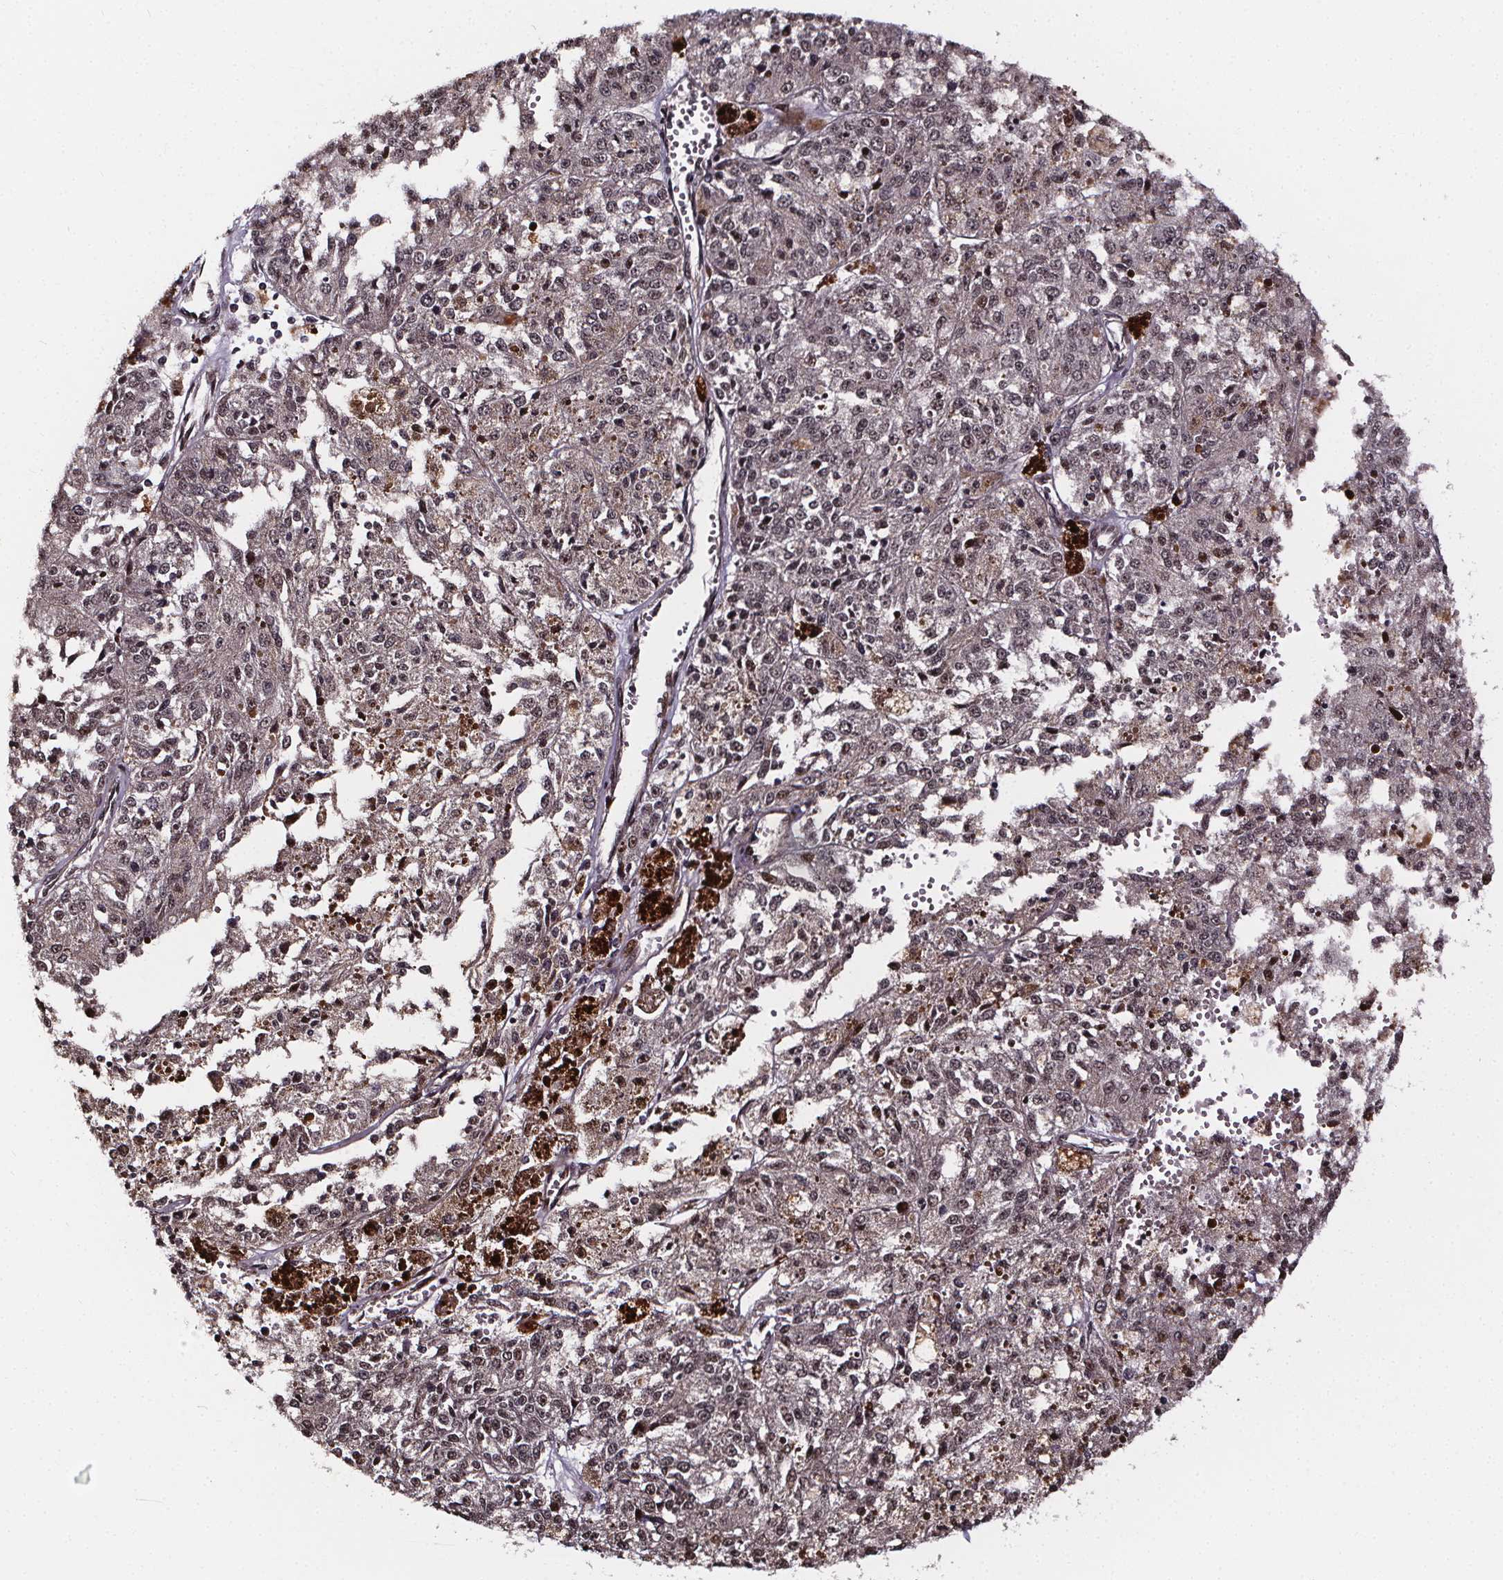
{"staining": {"intensity": "weak", "quantity": "<25%", "location": "nuclear"}, "tissue": "melanoma", "cell_type": "Tumor cells", "image_type": "cancer", "snomed": [{"axis": "morphology", "description": "Malignant melanoma, Metastatic site"}, {"axis": "topography", "description": "Lymph node"}], "caption": "The image displays no staining of tumor cells in melanoma.", "gene": "DDIT3", "patient": {"sex": "female", "age": 64}}